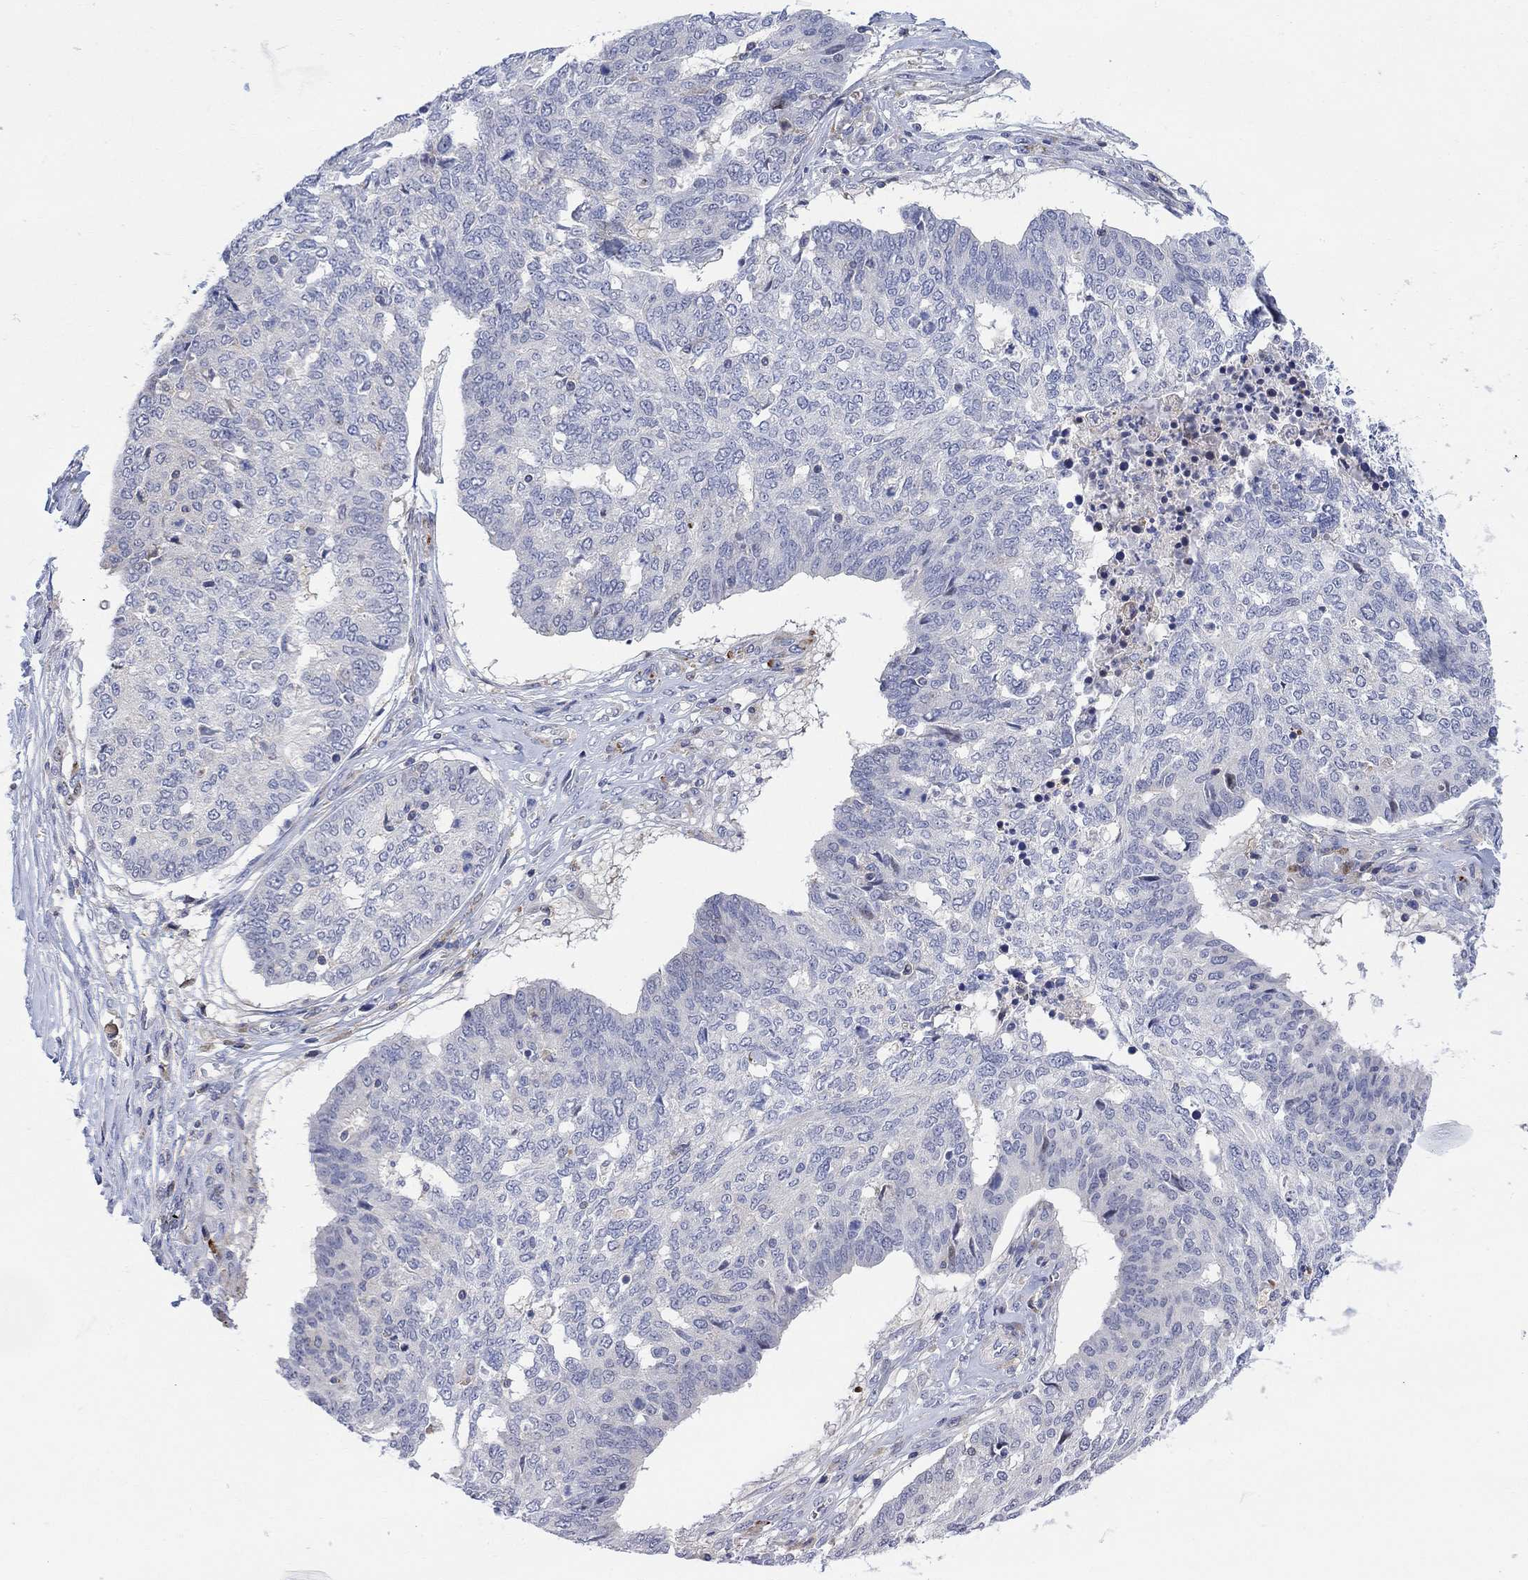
{"staining": {"intensity": "negative", "quantity": "none", "location": "none"}, "tissue": "ovarian cancer", "cell_type": "Tumor cells", "image_type": "cancer", "snomed": [{"axis": "morphology", "description": "Cystadenocarcinoma, serous, NOS"}, {"axis": "topography", "description": "Ovary"}], "caption": "Tumor cells are negative for brown protein staining in ovarian serous cystadenocarcinoma.", "gene": "ARSK", "patient": {"sex": "female", "age": 67}}